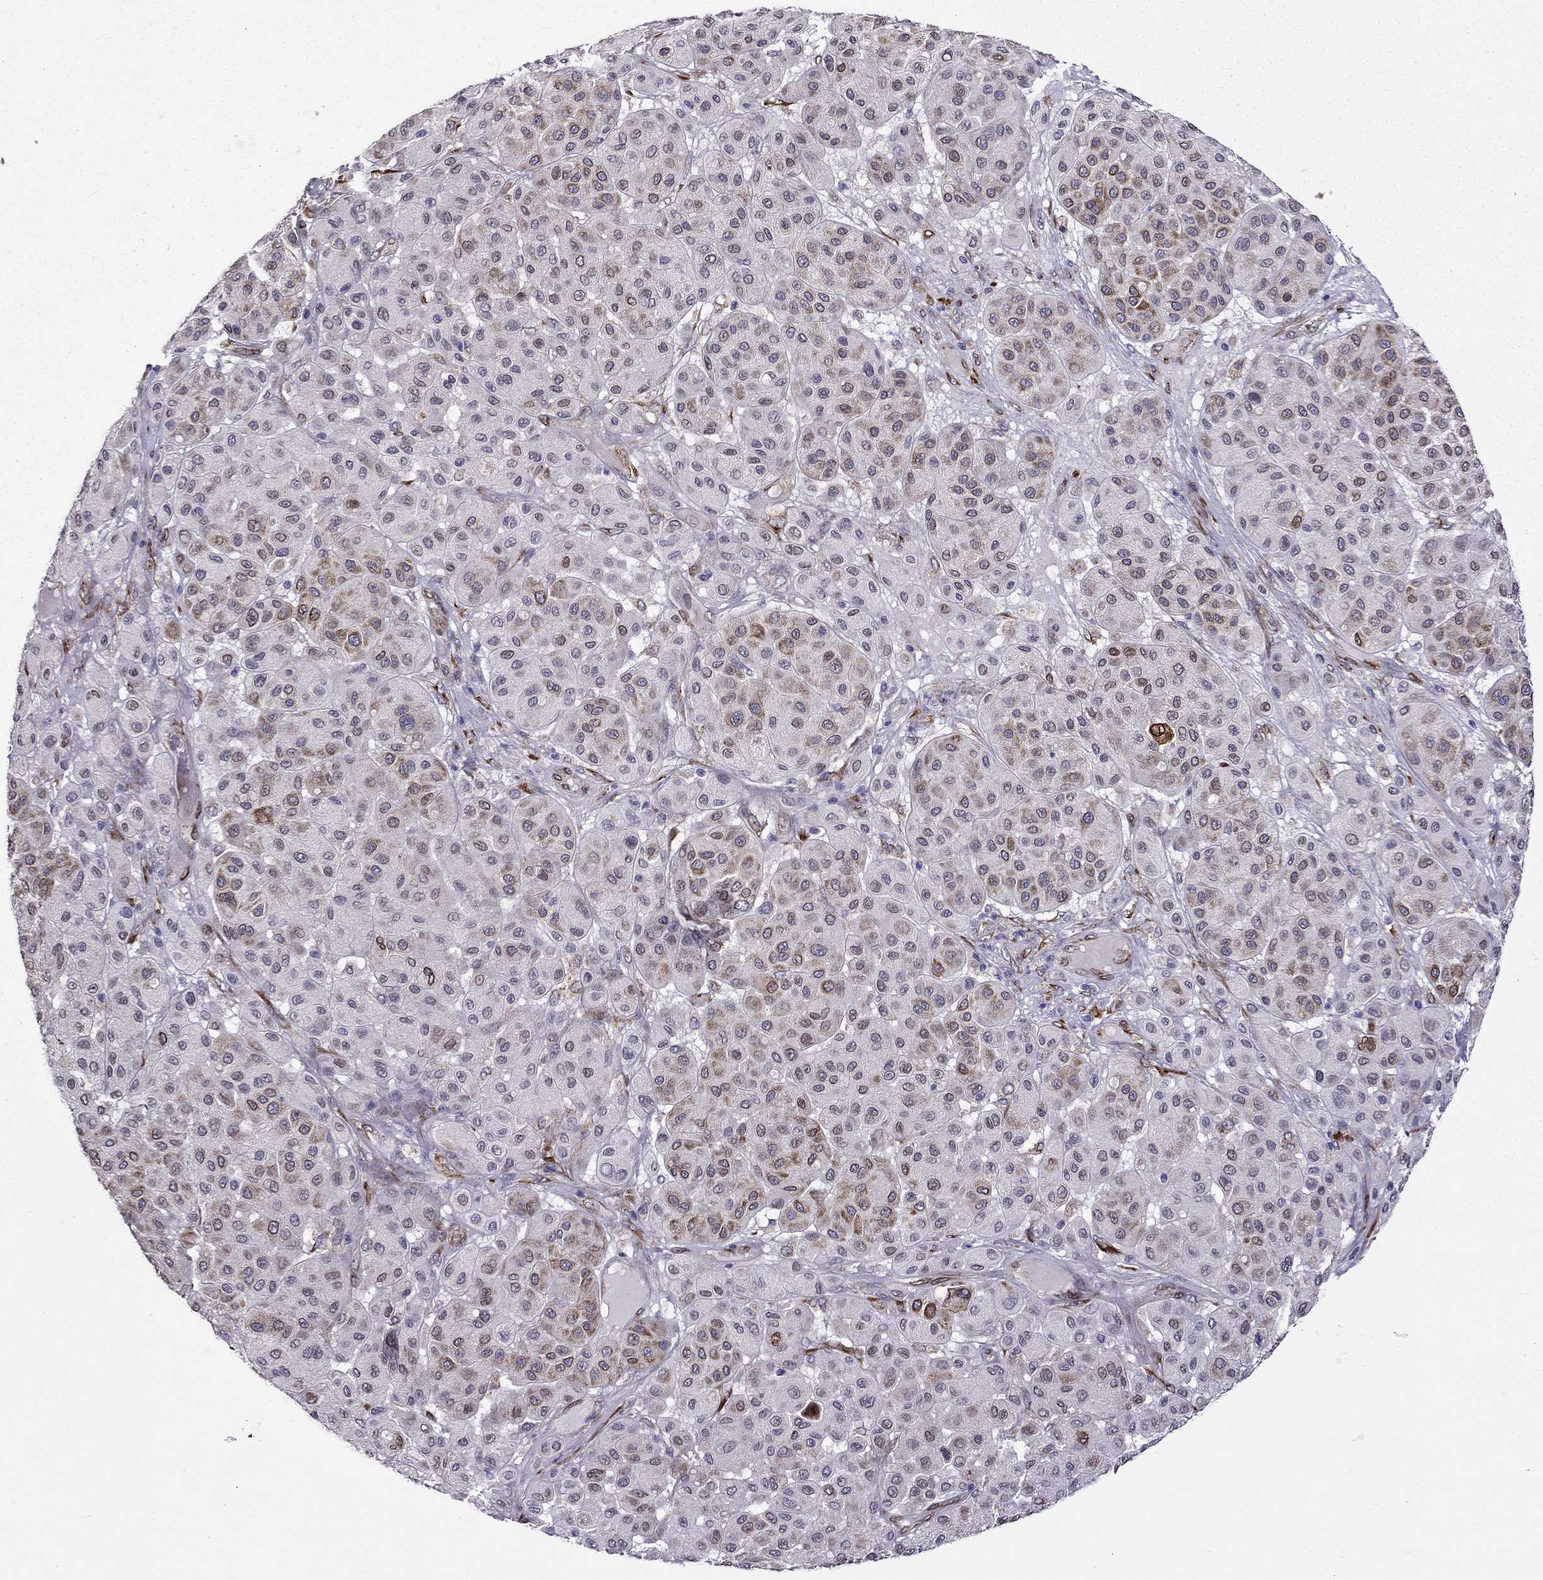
{"staining": {"intensity": "strong", "quantity": "<25%", "location": "cytoplasmic/membranous"}, "tissue": "melanoma", "cell_type": "Tumor cells", "image_type": "cancer", "snomed": [{"axis": "morphology", "description": "Malignant melanoma, Metastatic site"}, {"axis": "topography", "description": "Smooth muscle"}], "caption": "Tumor cells display medium levels of strong cytoplasmic/membranous positivity in approximately <25% of cells in human malignant melanoma (metastatic site). The staining is performed using DAB brown chromogen to label protein expression. The nuclei are counter-stained blue using hematoxylin.", "gene": "IKBIP", "patient": {"sex": "male", "age": 41}}